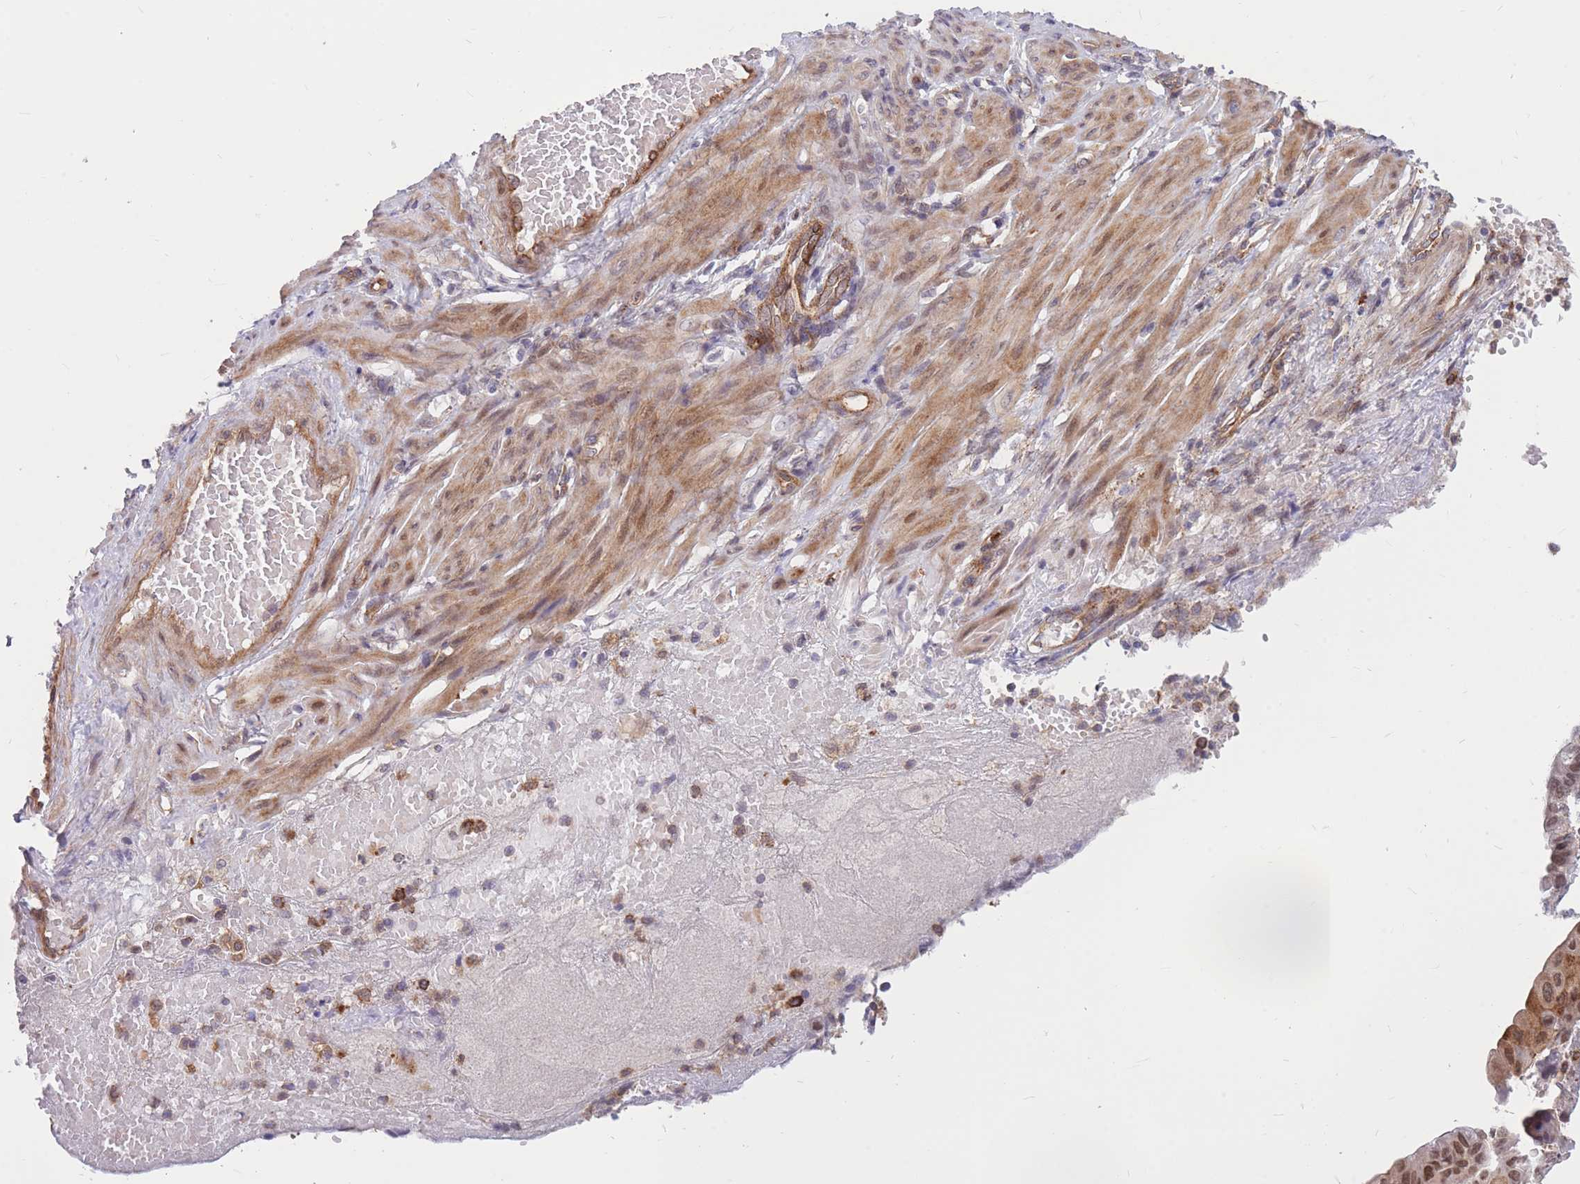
{"staining": {"intensity": "strong", "quantity": ">75%", "location": "cytoplasmic/membranous,nuclear"}, "tissue": "endometrial cancer", "cell_type": "Tumor cells", "image_type": "cancer", "snomed": [{"axis": "morphology", "description": "Adenocarcinoma, NOS"}, {"axis": "topography", "description": "Endometrium"}], "caption": "Human endometrial cancer (adenocarcinoma) stained with a protein marker exhibits strong staining in tumor cells.", "gene": "TCF20", "patient": {"sex": "female", "age": 49}}